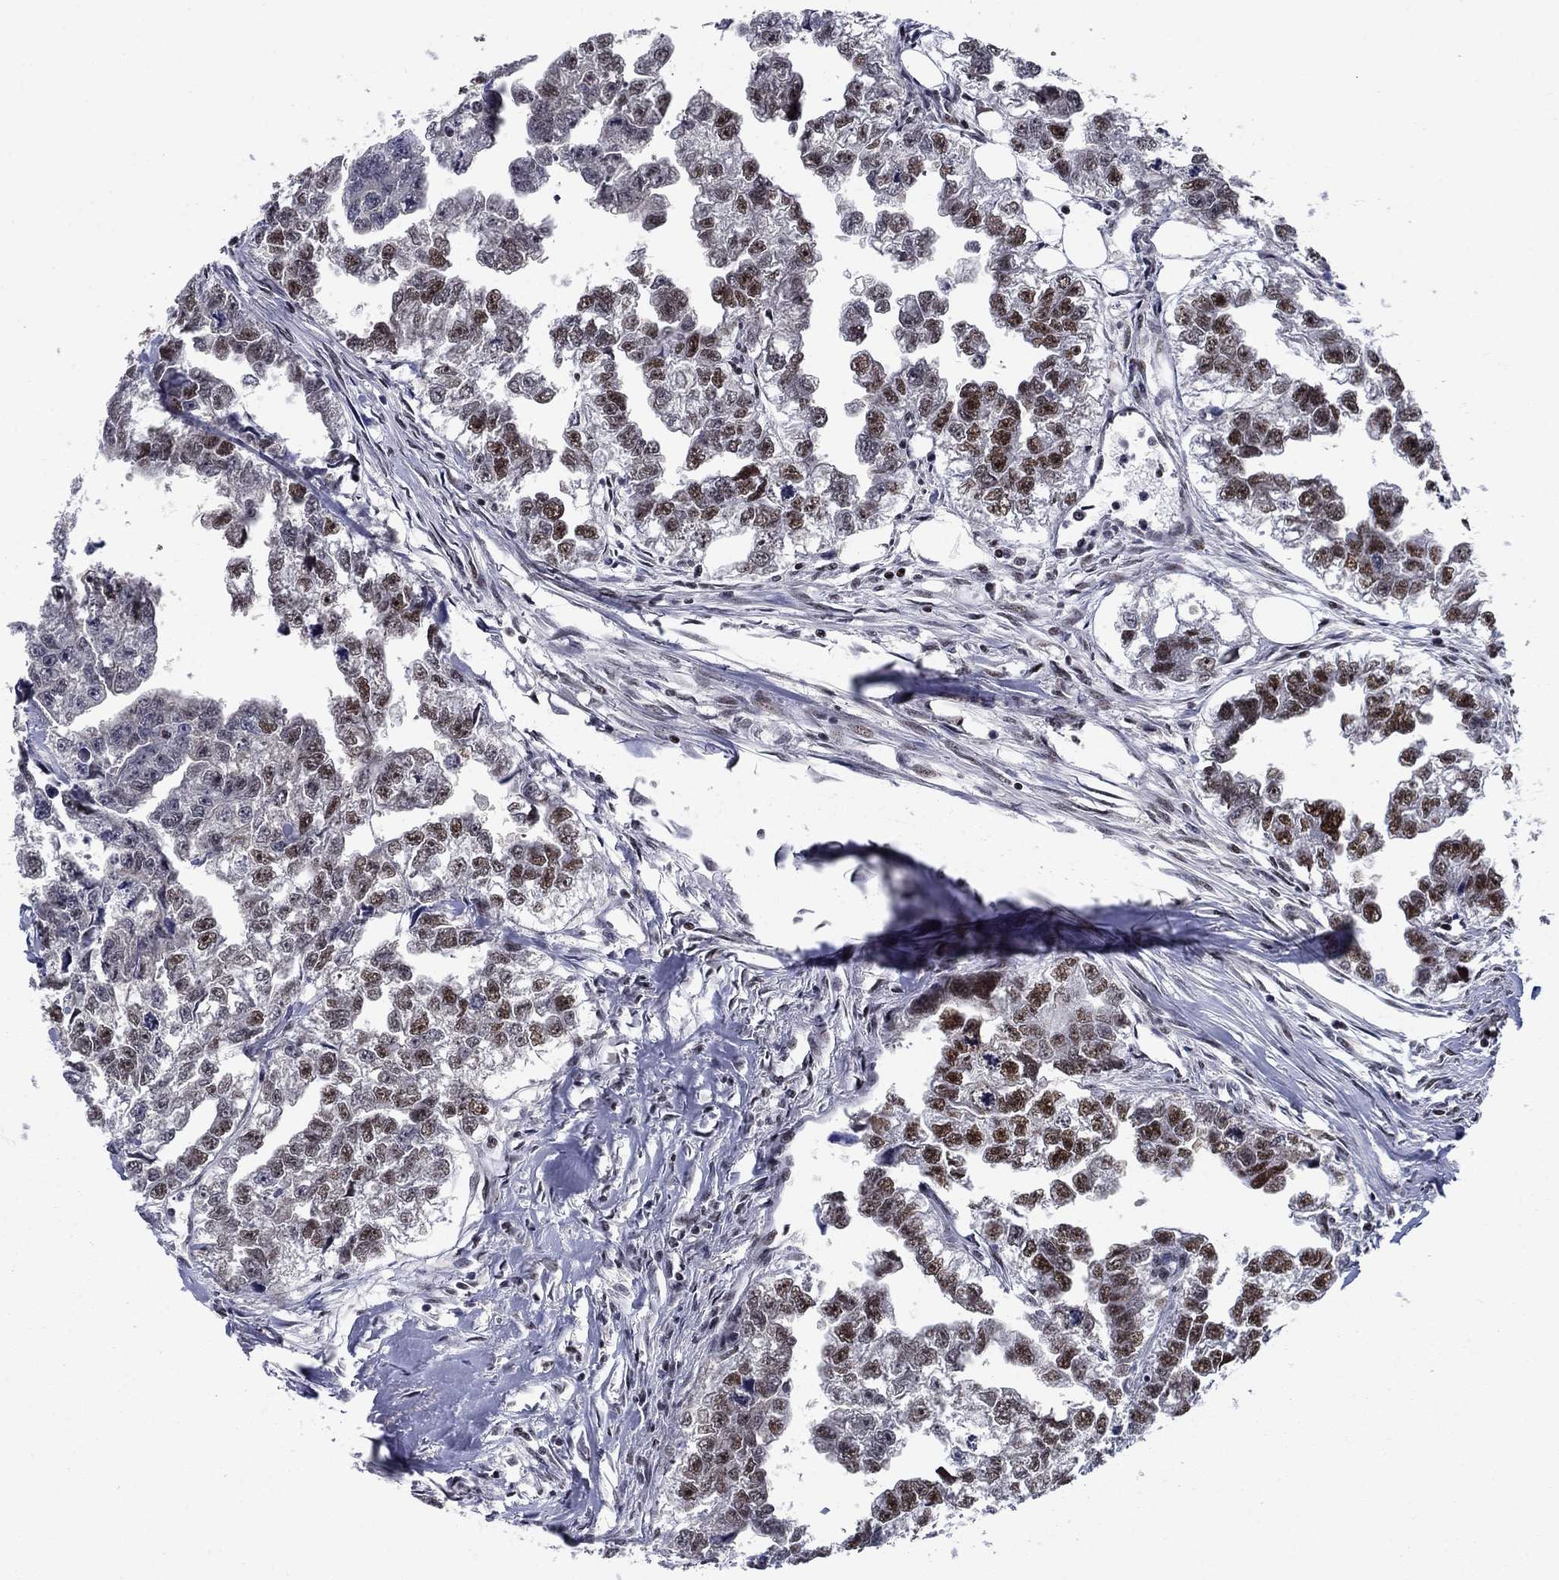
{"staining": {"intensity": "strong", "quantity": "<25%", "location": "nuclear"}, "tissue": "testis cancer", "cell_type": "Tumor cells", "image_type": "cancer", "snomed": [{"axis": "morphology", "description": "Carcinoma, Embryonal, NOS"}, {"axis": "morphology", "description": "Teratoma, malignant, NOS"}, {"axis": "topography", "description": "Testis"}], "caption": "A high-resolution image shows IHC staining of testis cancer (embryonal carcinoma), which shows strong nuclear positivity in approximately <25% of tumor cells.", "gene": "RPRD1B", "patient": {"sex": "male", "age": 44}}